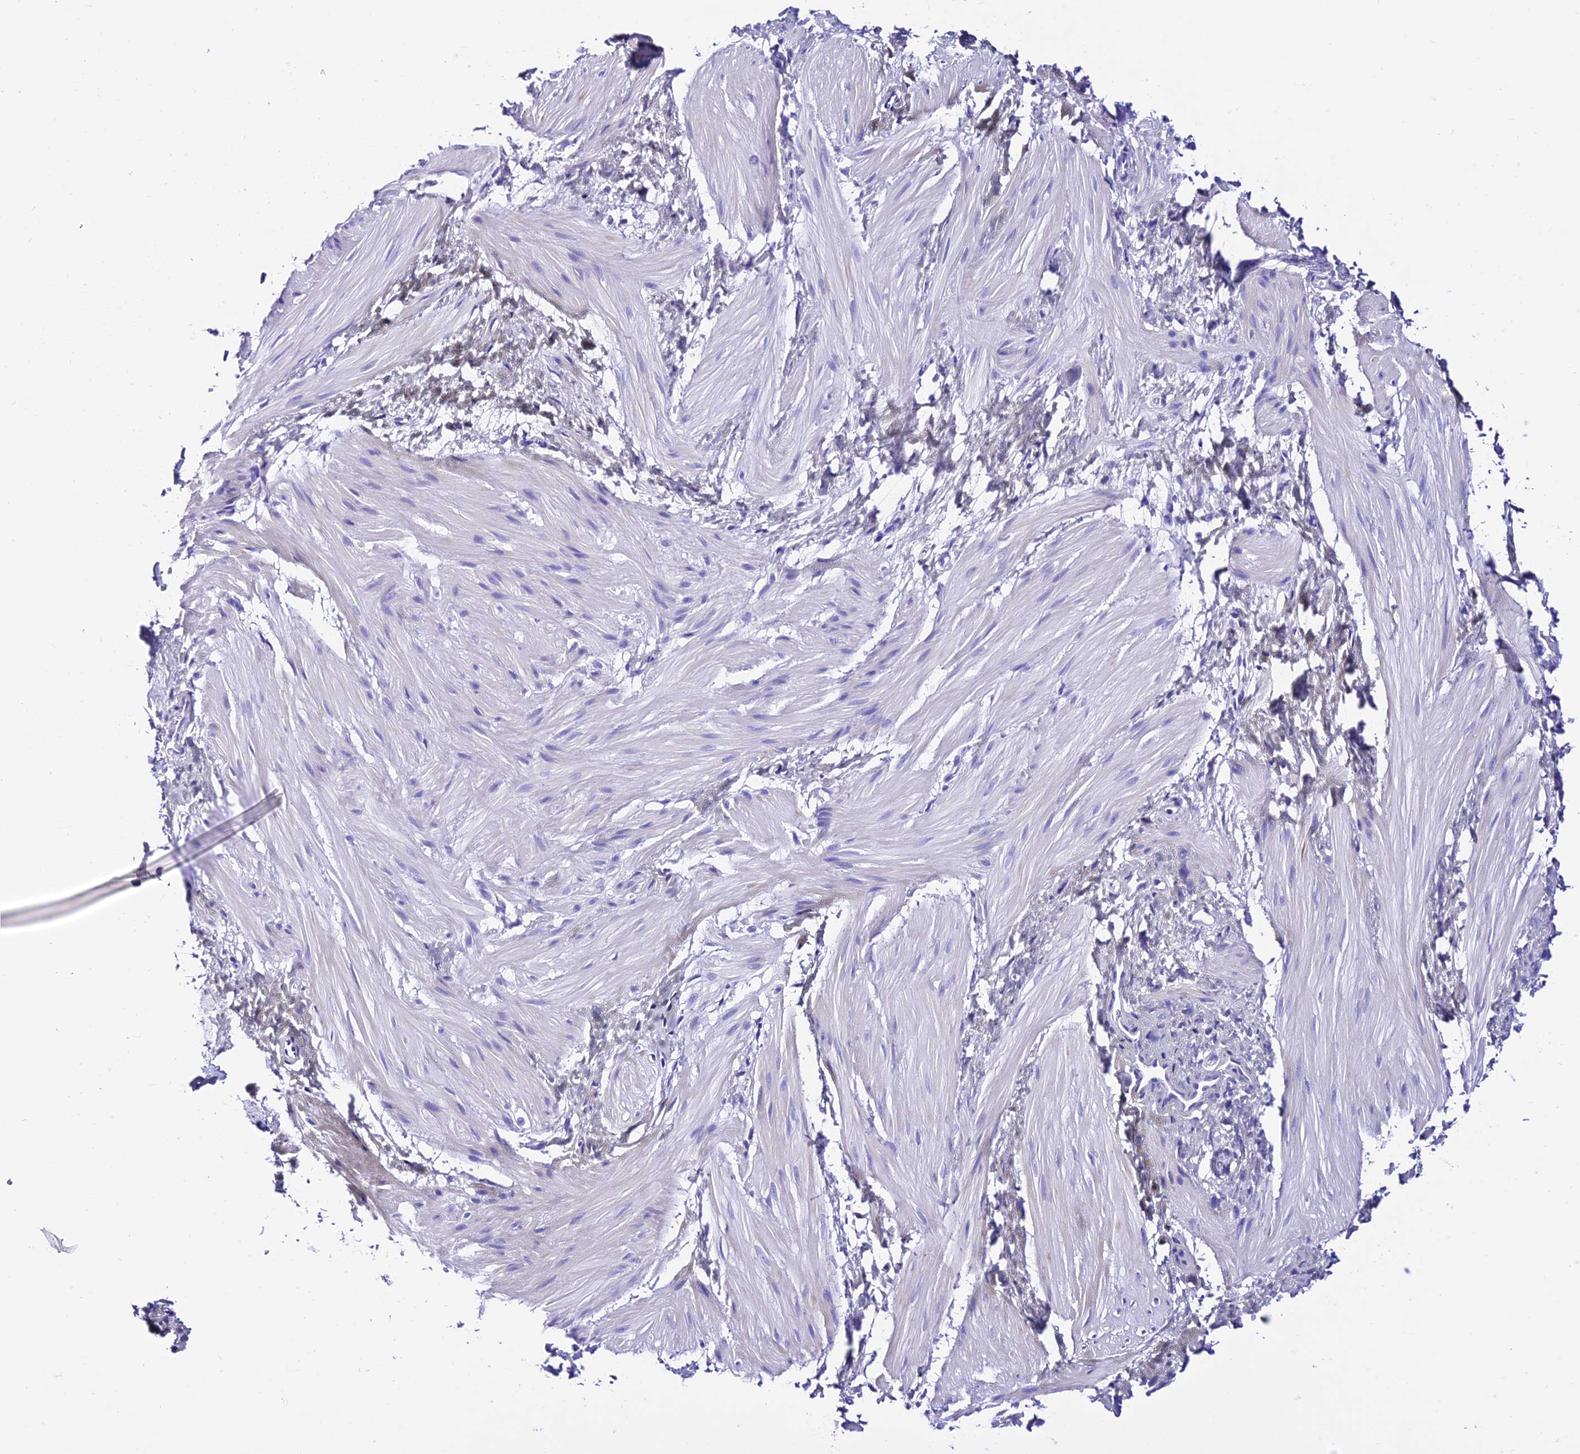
{"staining": {"intensity": "negative", "quantity": "none", "location": "none"}, "tissue": "smooth muscle", "cell_type": "Smooth muscle cells", "image_type": "normal", "snomed": [{"axis": "morphology", "description": "Normal tissue, NOS"}, {"axis": "topography", "description": "Smooth muscle"}], "caption": "Immunohistochemistry micrograph of unremarkable smooth muscle: human smooth muscle stained with DAB displays no significant protein expression in smooth muscle cells.", "gene": "TRMT44", "patient": {"sex": "male", "age": 16}}